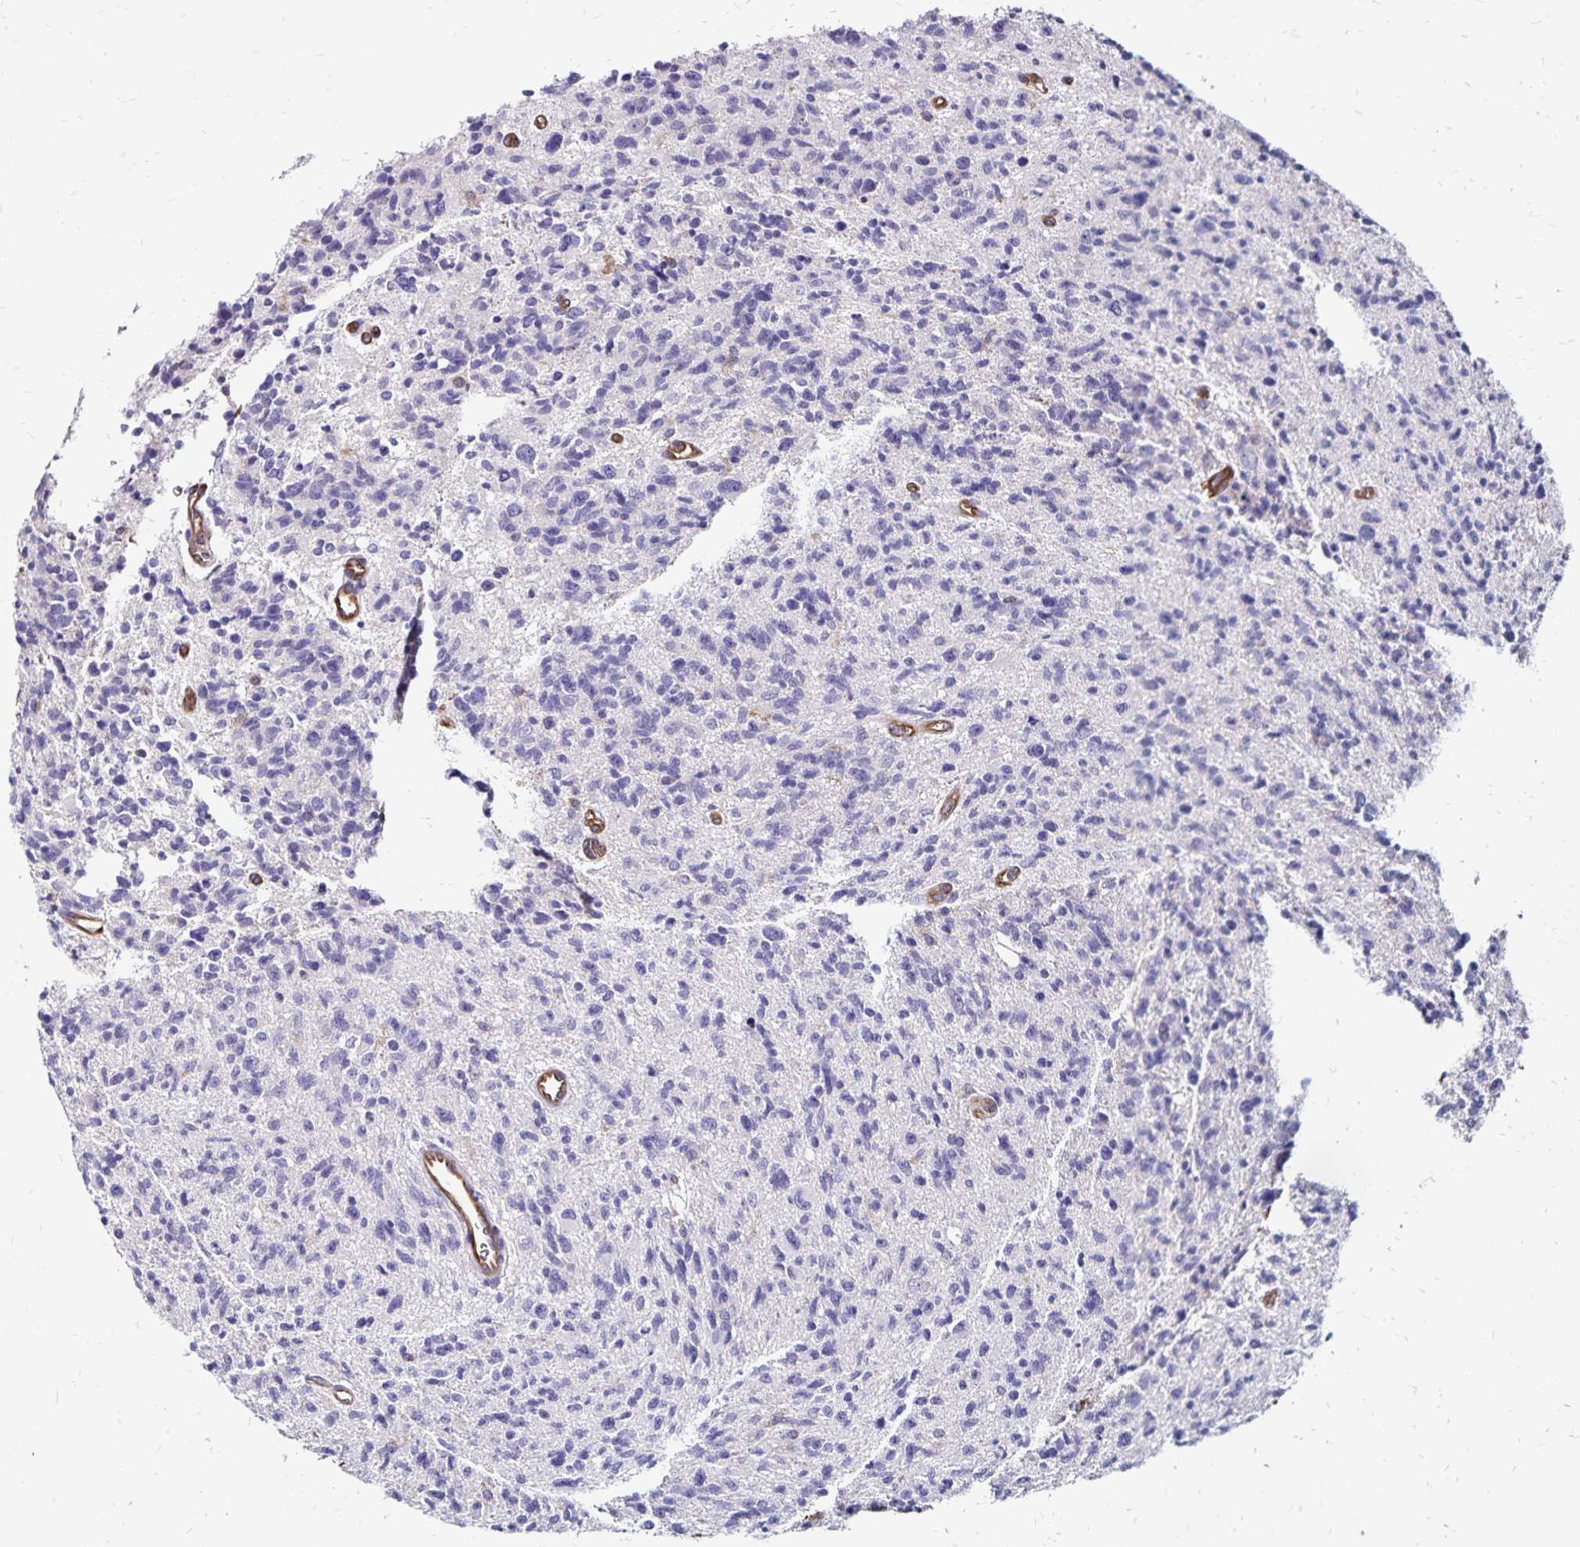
{"staining": {"intensity": "negative", "quantity": "none", "location": "none"}, "tissue": "glioma", "cell_type": "Tumor cells", "image_type": "cancer", "snomed": [{"axis": "morphology", "description": "Glioma, malignant, High grade"}, {"axis": "topography", "description": "Brain"}], "caption": "An image of human malignant glioma (high-grade) is negative for staining in tumor cells. (IHC, brightfield microscopy, high magnification).", "gene": "RPRML", "patient": {"sex": "male", "age": 29}}